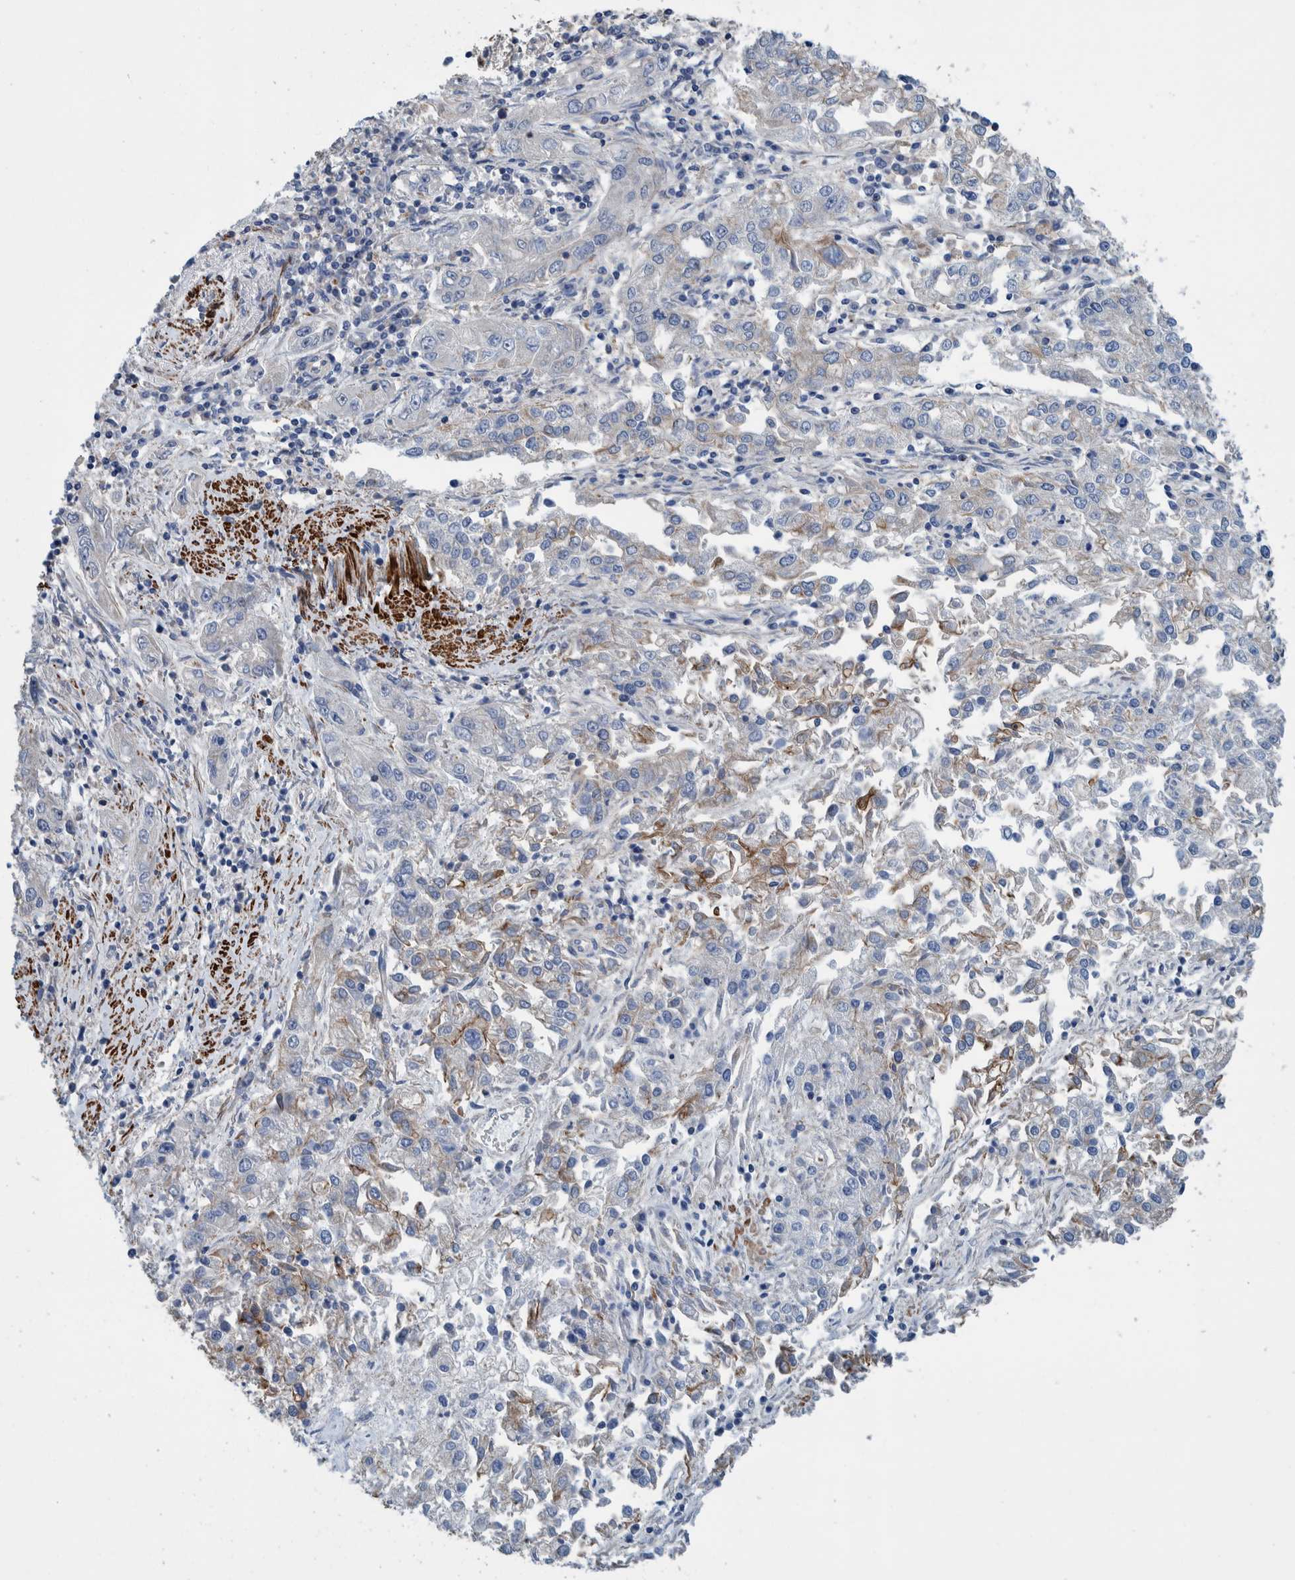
{"staining": {"intensity": "negative", "quantity": "none", "location": "none"}, "tissue": "endometrial cancer", "cell_type": "Tumor cells", "image_type": "cancer", "snomed": [{"axis": "morphology", "description": "Adenocarcinoma, NOS"}, {"axis": "topography", "description": "Endometrium"}], "caption": "A high-resolution image shows immunohistochemistry (IHC) staining of adenocarcinoma (endometrial), which displays no significant positivity in tumor cells. (DAB immunohistochemistry (IHC), high magnification).", "gene": "MKS1", "patient": {"sex": "female", "age": 49}}